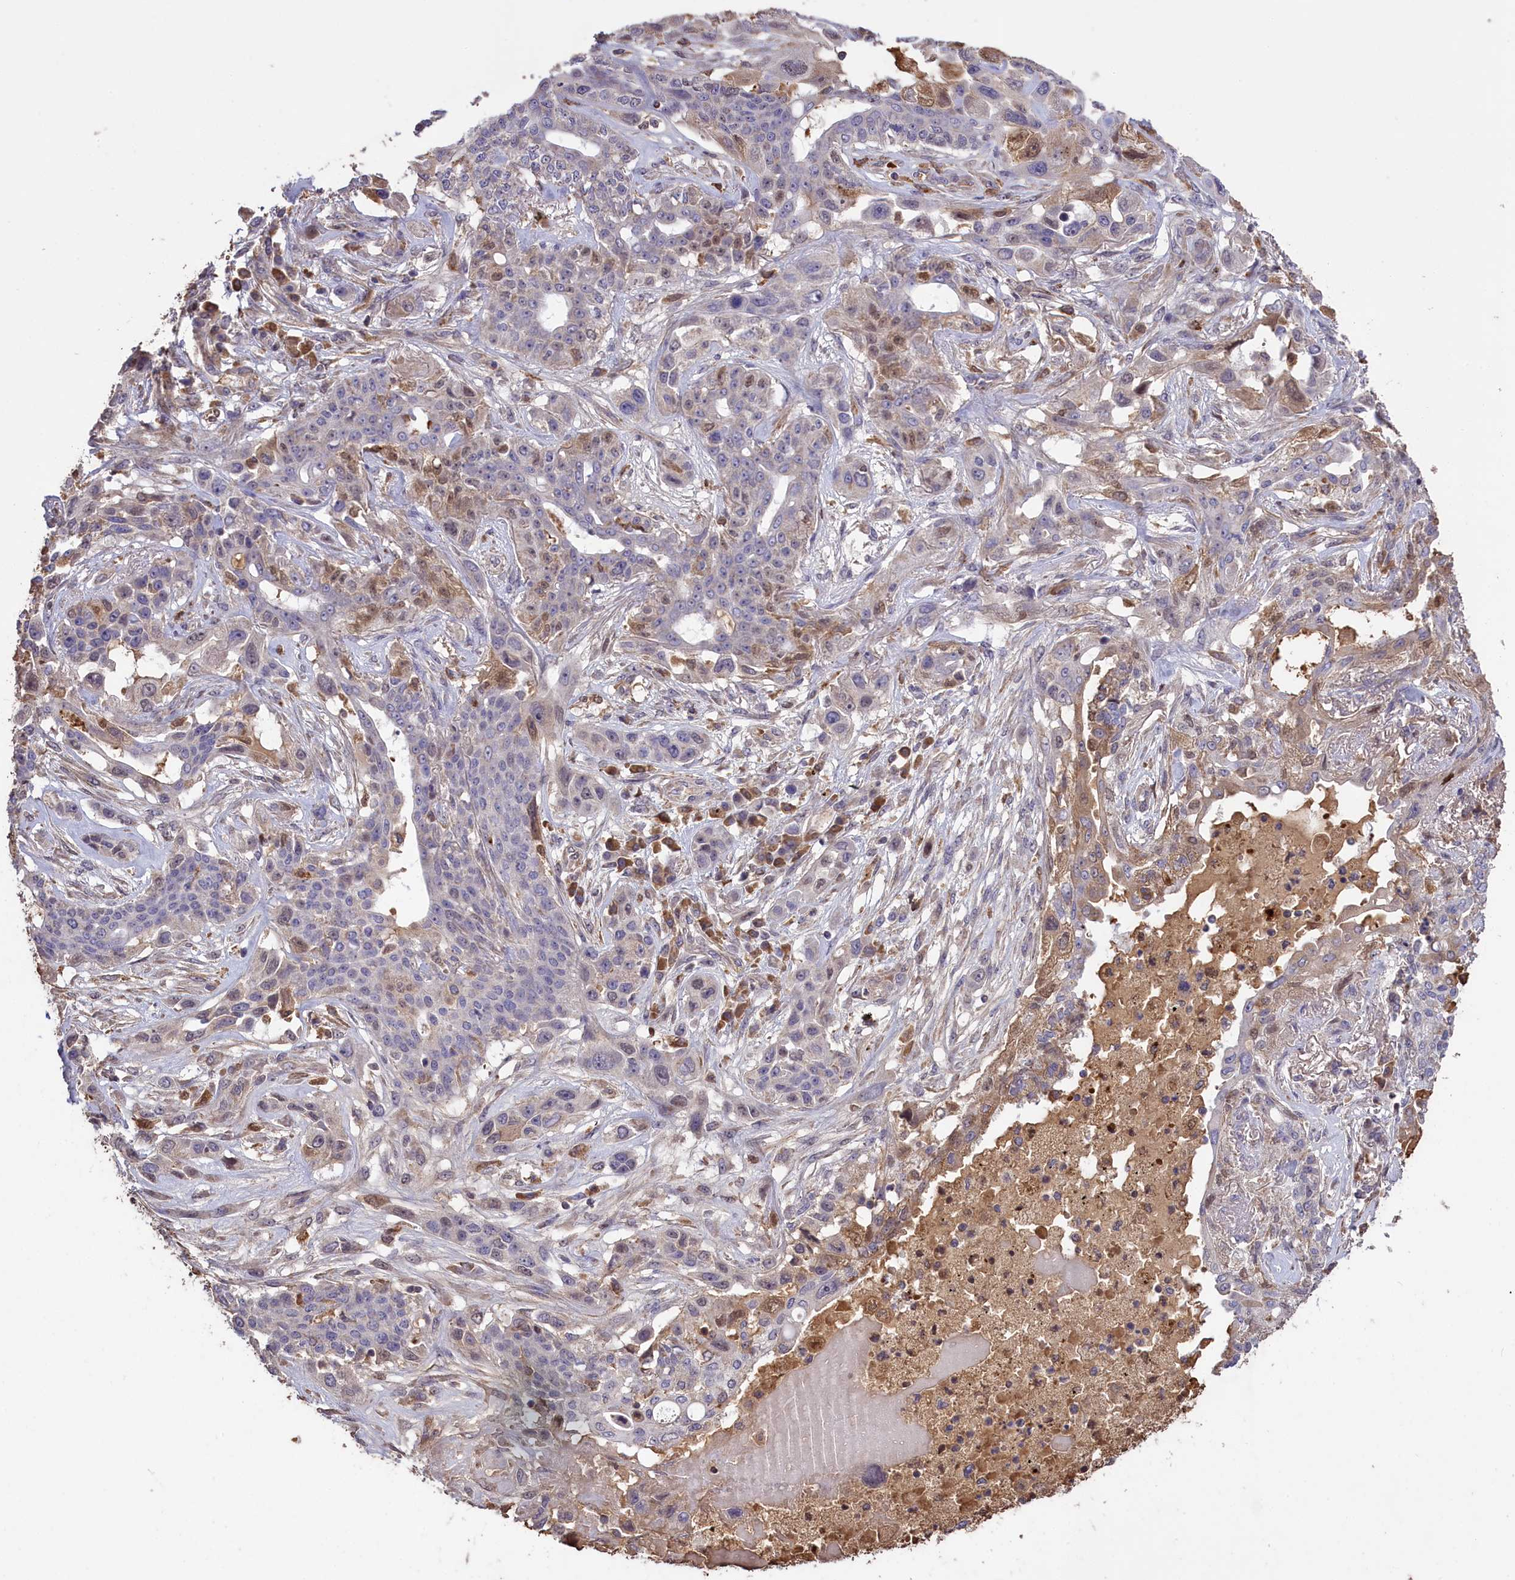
{"staining": {"intensity": "weak", "quantity": "<25%", "location": "nuclear"}, "tissue": "lung cancer", "cell_type": "Tumor cells", "image_type": "cancer", "snomed": [{"axis": "morphology", "description": "Squamous cell carcinoma, NOS"}, {"axis": "topography", "description": "Lung"}], "caption": "The IHC histopathology image has no significant staining in tumor cells of lung cancer (squamous cell carcinoma) tissue. The staining was performed using DAB (3,3'-diaminobenzidine) to visualize the protein expression in brown, while the nuclei were stained in blue with hematoxylin (Magnification: 20x).", "gene": "CLRN2", "patient": {"sex": "female", "age": 70}}